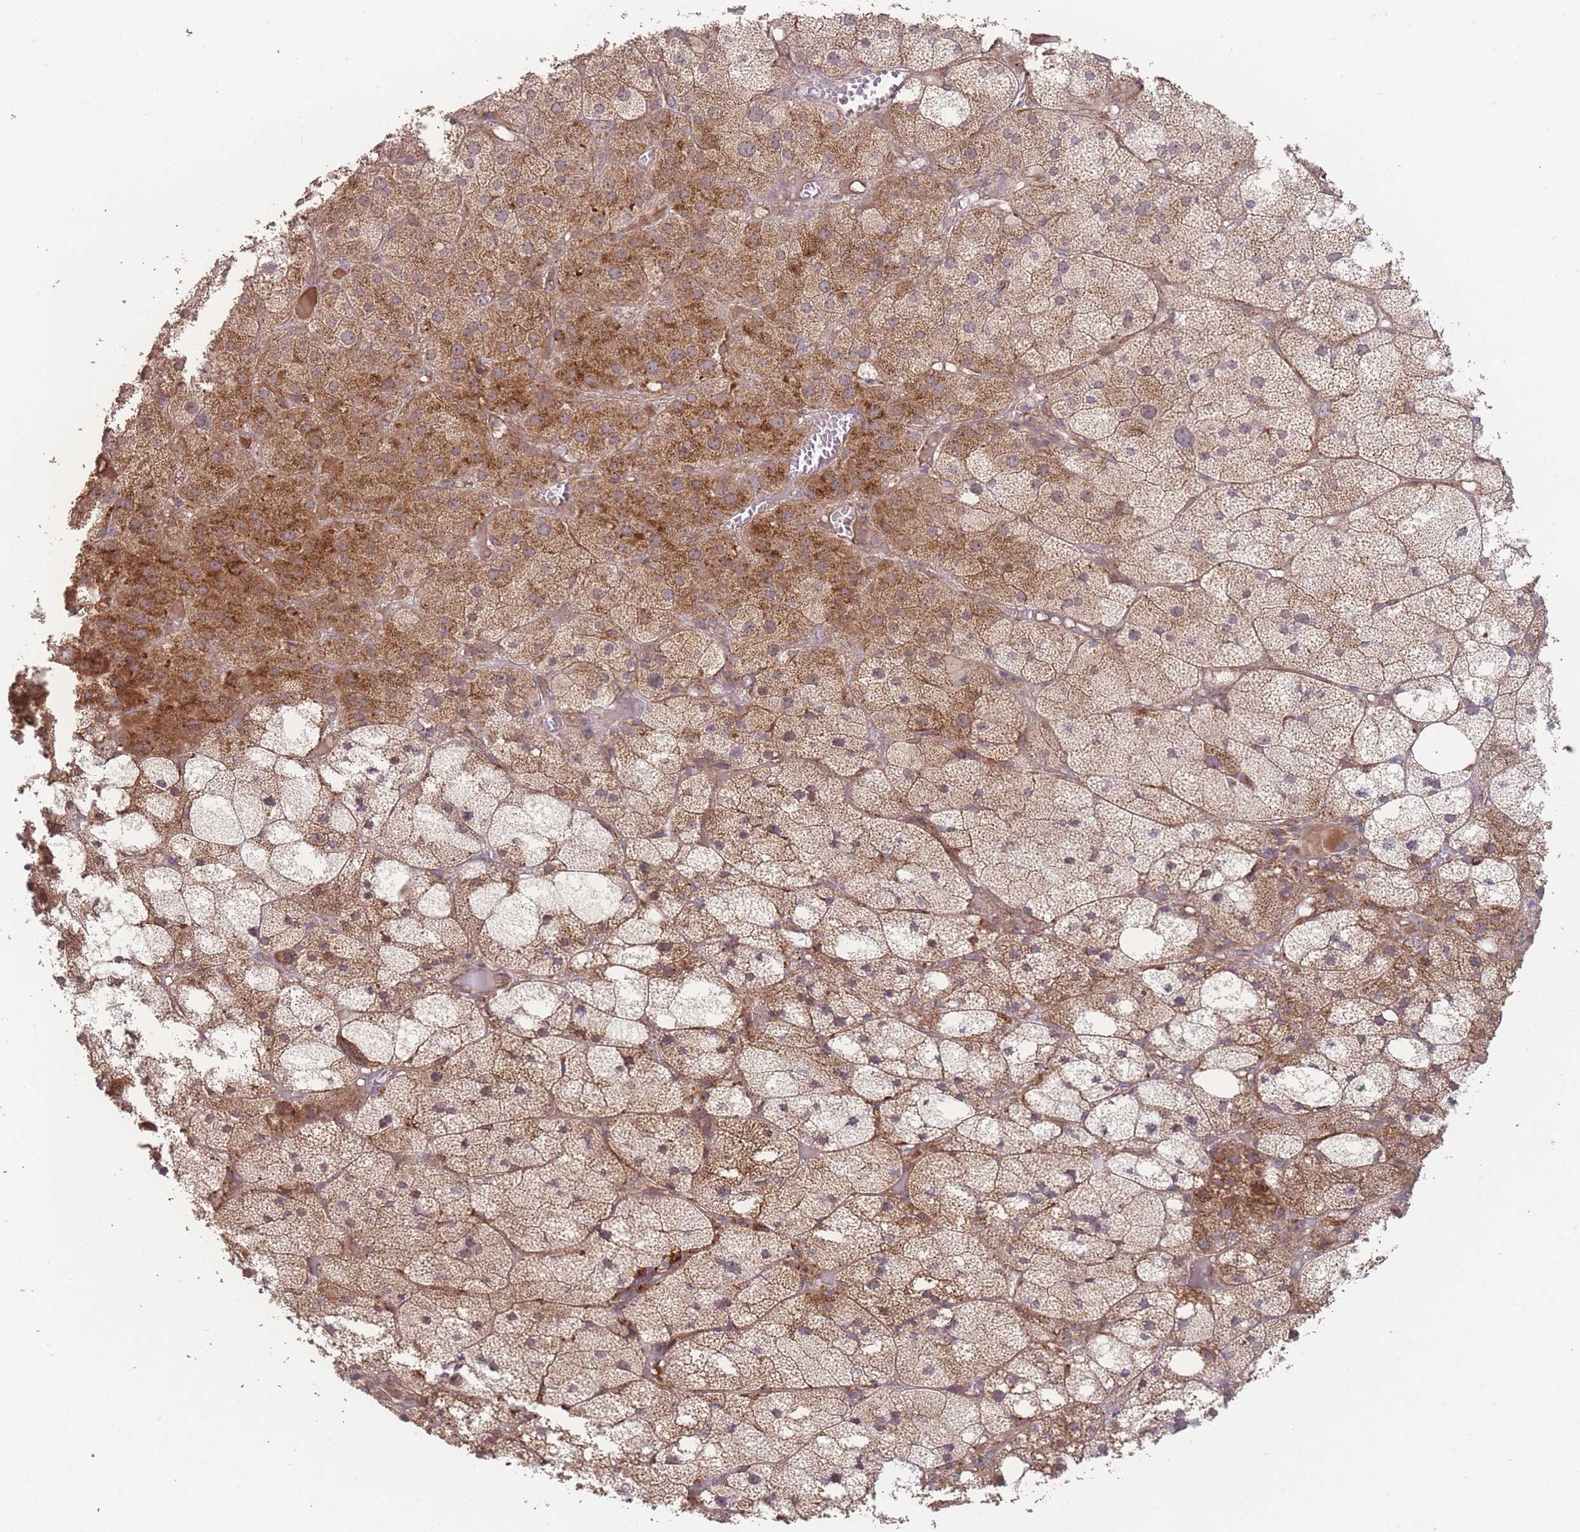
{"staining": {"intensity": "moderate", "quantity": ">75%", "location": "cytoplasmic/membranous"}, "tissue": "adrenal gland", "cell_type": "Glandular cells", "image_type": "normal", "snomed": [{"axis": "morphology", "description": "Normal tissue, NOS"}, {"axis": "topography", "description": "Adrenal gland"}], "caption": "IHC of unremarkable adrenal gland exhibits medium levels of moderate cytoplasmic/membranous positivity in about >75% of glandular cells. Nuclei are stained in blue.", "gene": "PXMP4", "patient": {"sex": "female", "age": 61}}